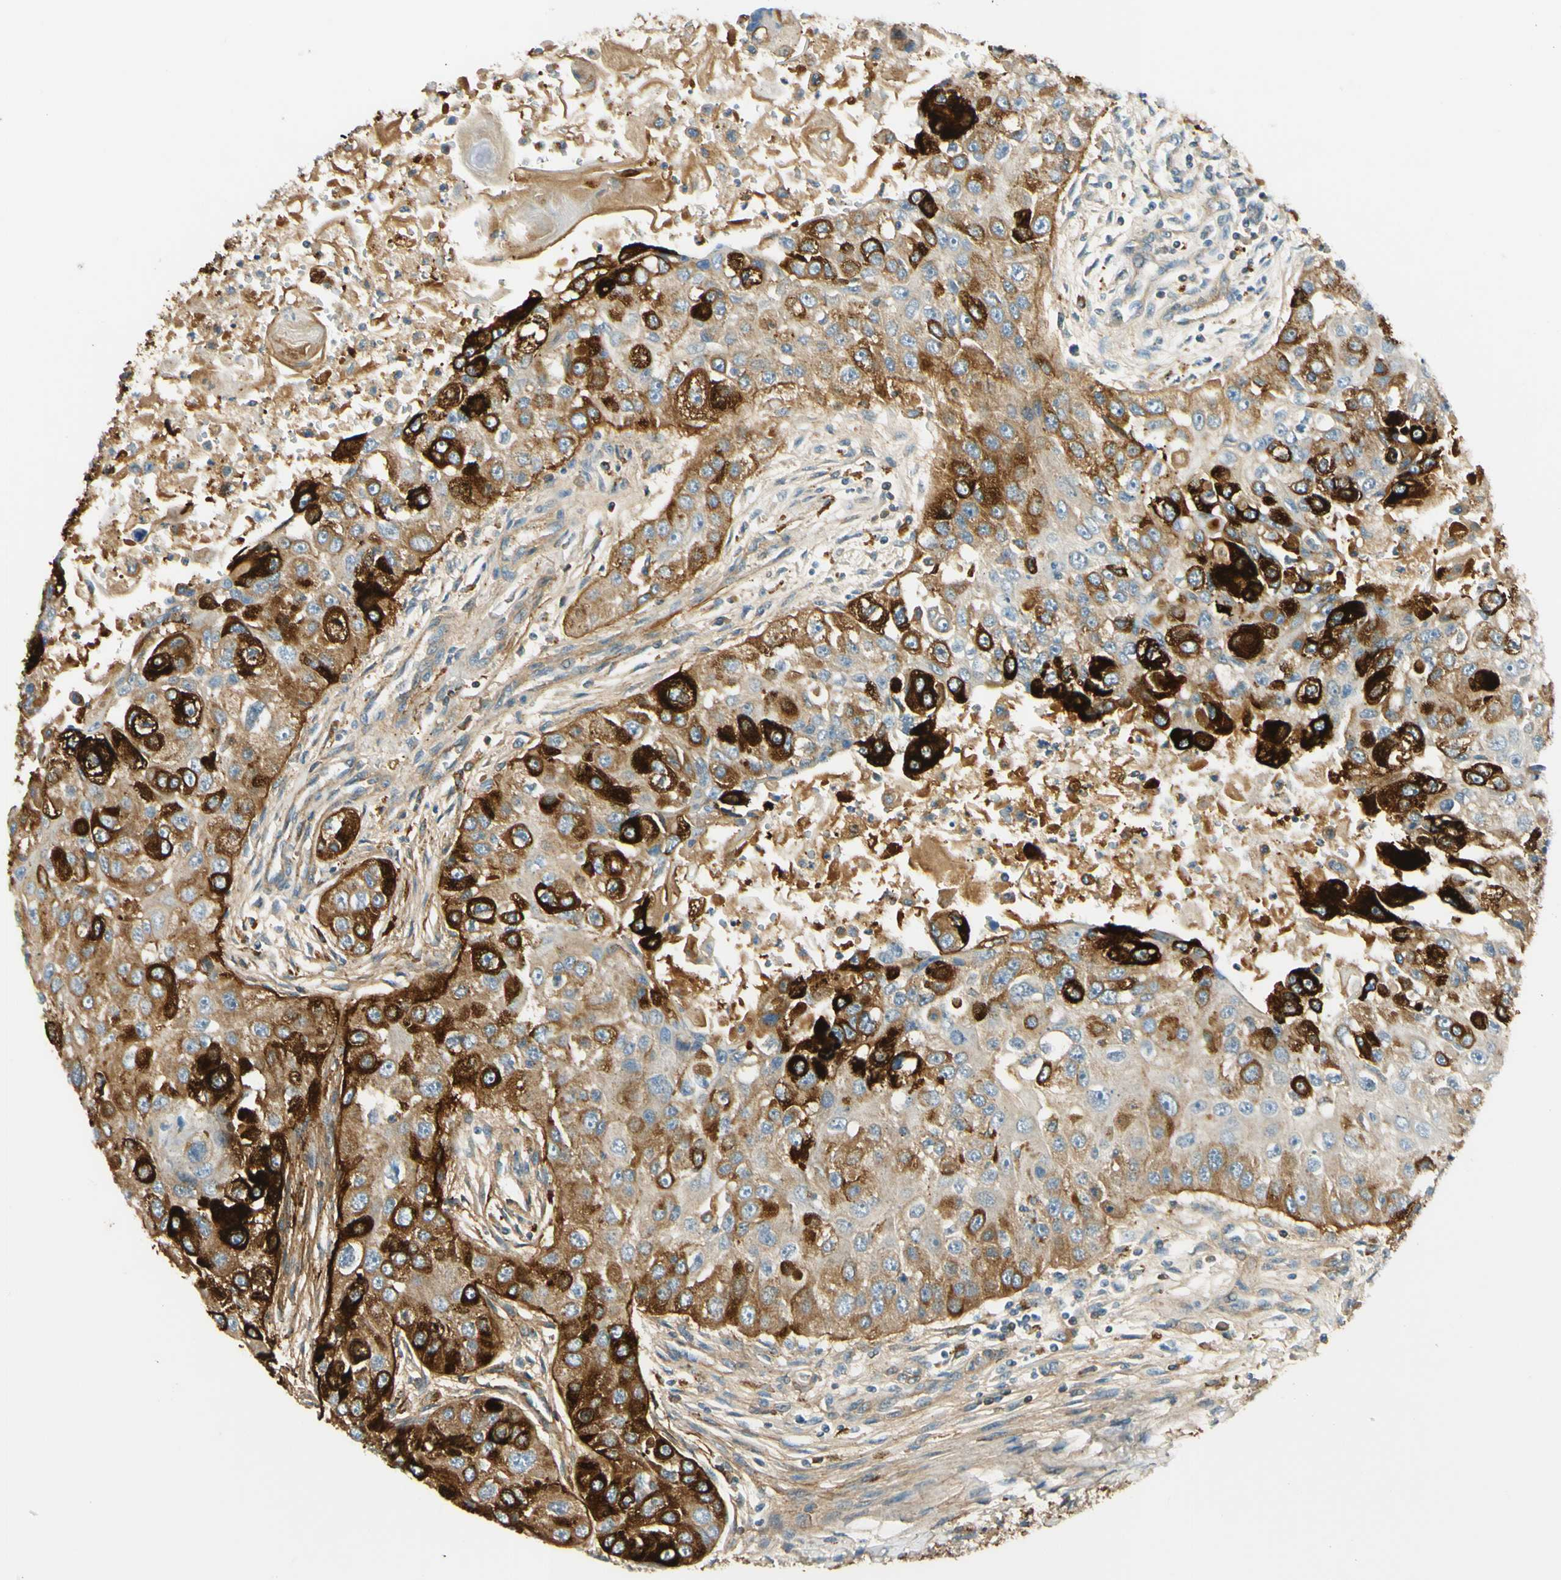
{"staining": {"intensity": "strong", "quantity": "25%-75%", "location": "cytoplasmic/membranous"}, "tissue": "head and neck cancer", "cell_type": "Tumor cells", "image_type": "cancer", "snomed": [{"axis": "morphology", "description": "Normal tissue, NOS"}, {"axis": "morphology", "description": "Squamous cell carcinoma, NOS"}, {"axis": "topography", "description": "Skeletal muscle"}, {"axis": "topography", "description": "Head-Neck"}], "caption": "Tumor cells display high levels of strong cytoplasmic/membranous expression in about 25%-75% of cells in head and neck cancer. Immunohistochemistry stains the protein in brown and the nuclei are stained blue.", "gene": "LAMA3", "patient": {"sex": "male", "age": 51}}